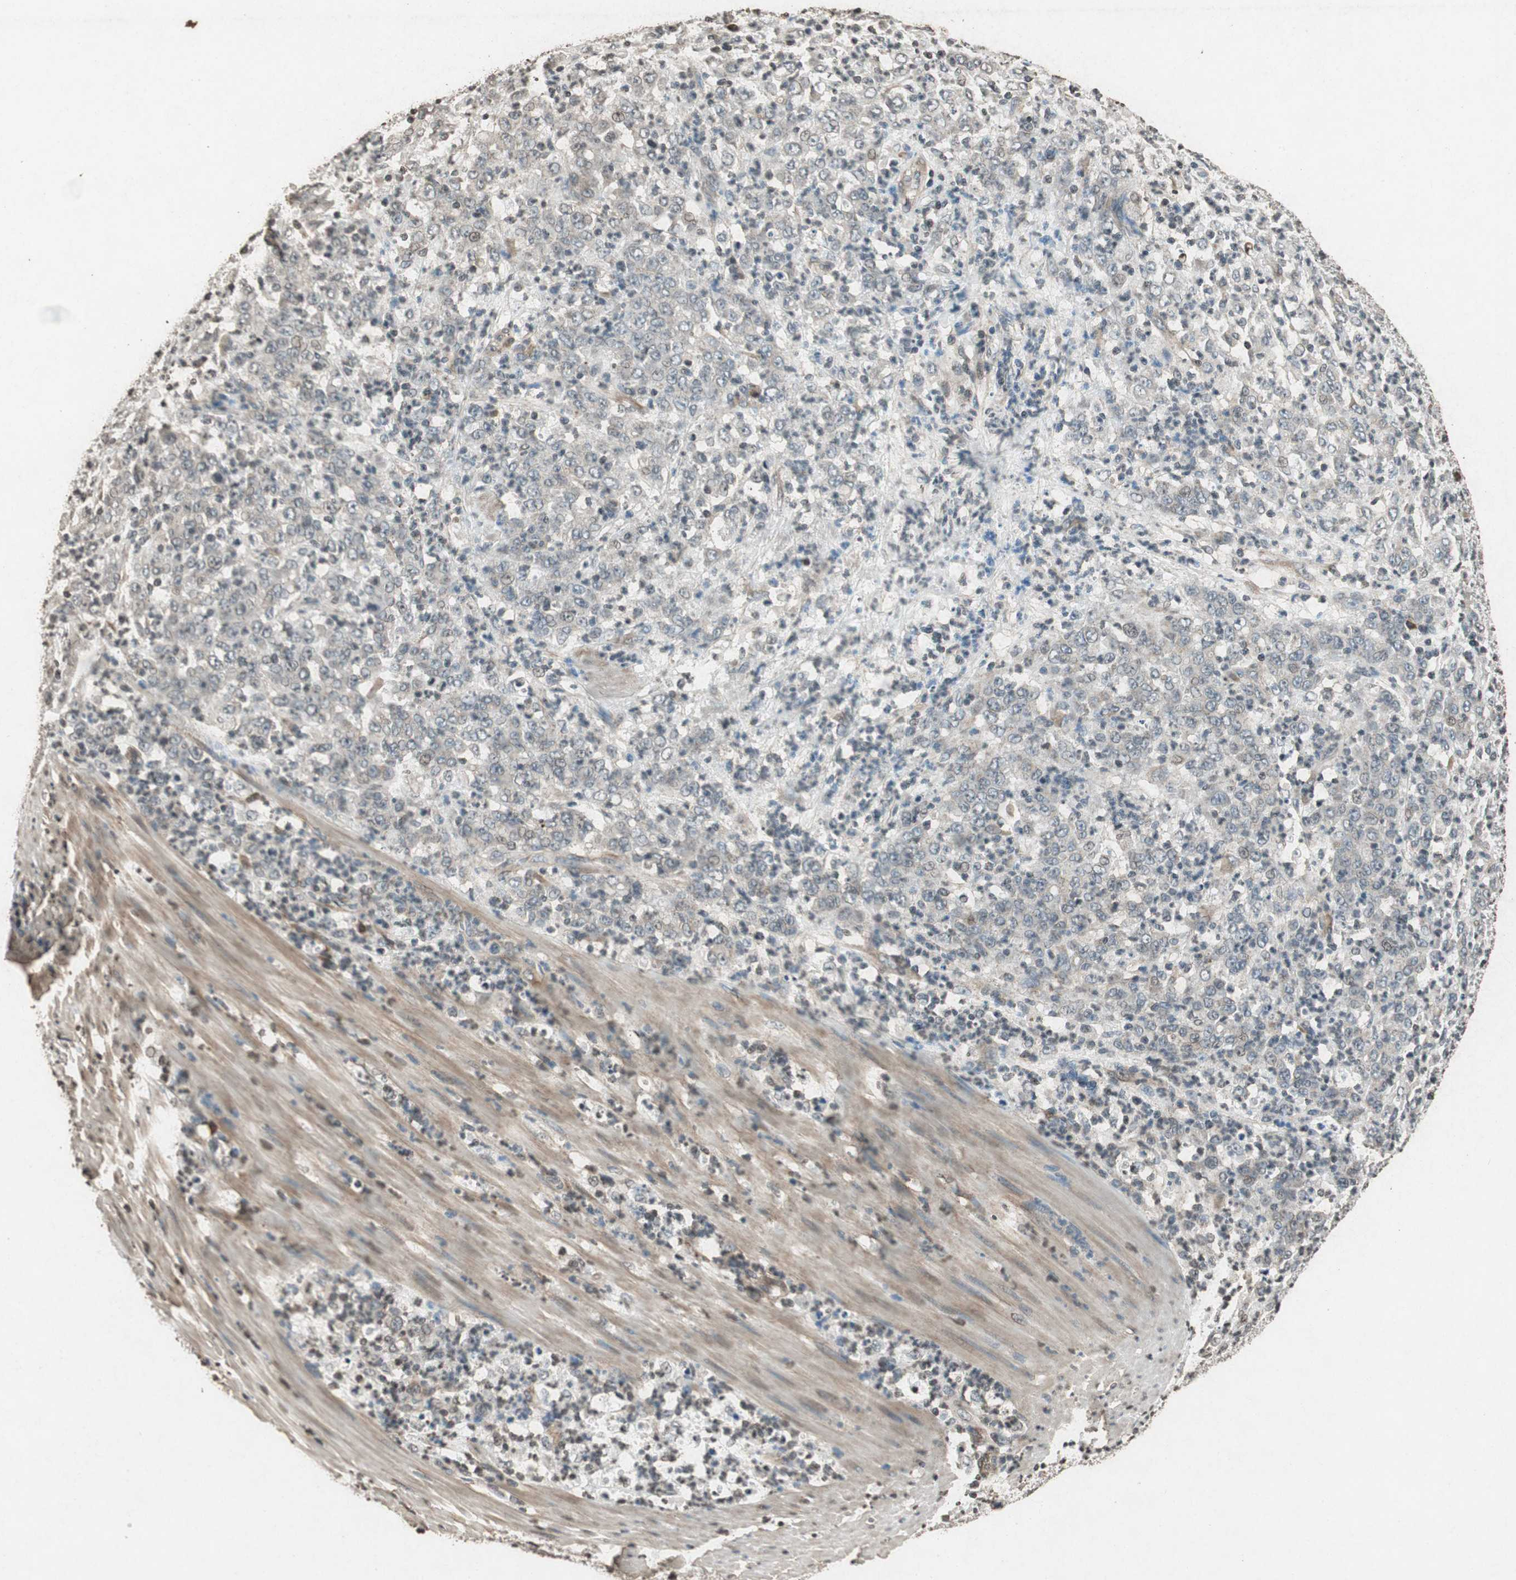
{"staining": {"intensity": "negative", "quantity": "none", "location": "none"}, "tissue": "stomach cancer", "cell_type": "Tumor cells", "image_type": "cancer", "snomed": [{"axis": "morphology", "description": "Adenocarcinoma, NOS"}, {"axis": "topography", "description": "Stomach, lower"}], "caption": "This is an immunohistochemistry (IHC) micrograph of human stomach cancer. There is no expression in tumor cells.", "gene": "PRKG1", "patient": {"sex": "female", "age": 71}}